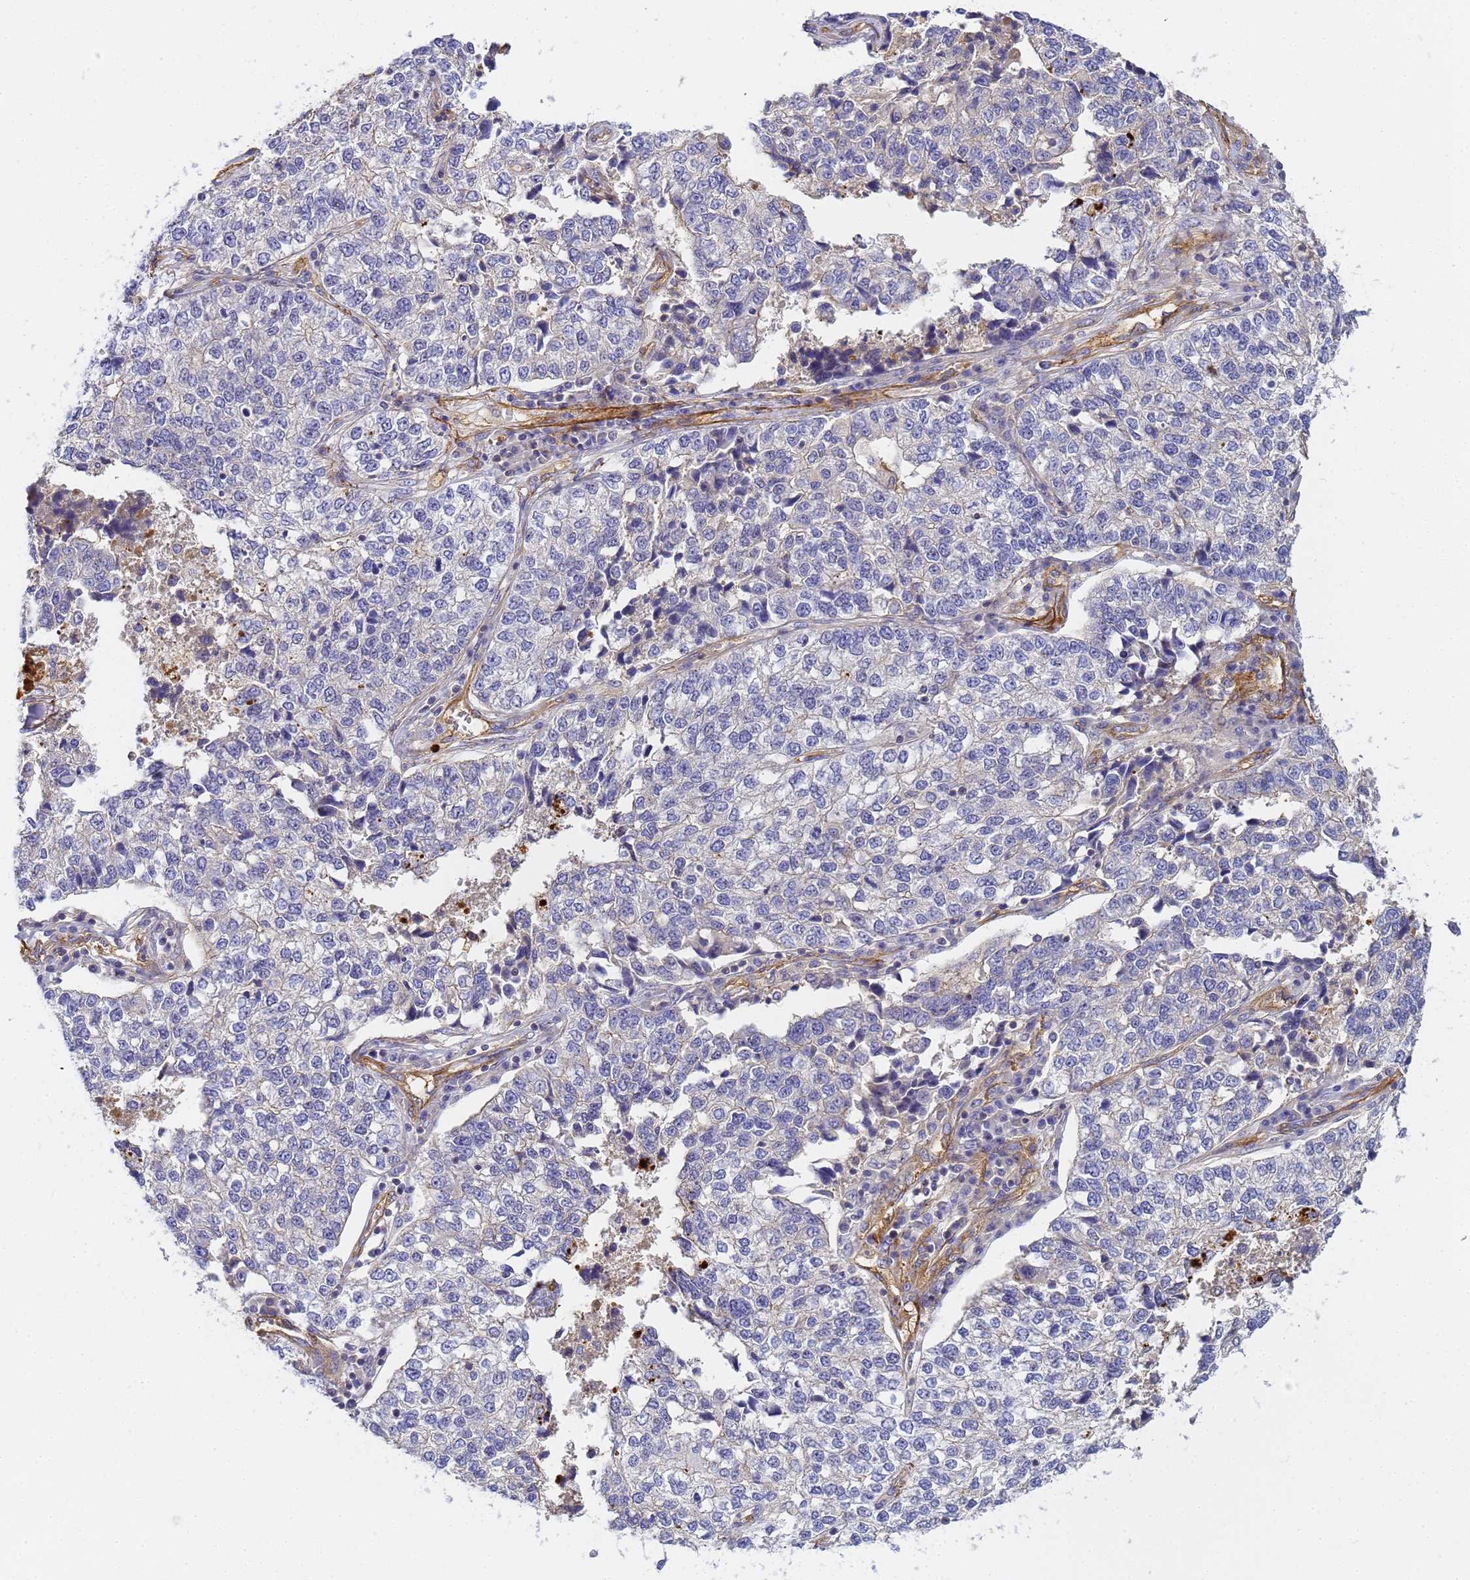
{"staining": {"intensity": "negative", "quantity": "none", "location": "none"}, "tissue": "lung cancer", "cell_type": "Tumor cells", "image_type": "cancer", "snomed": [{"axis": "morphology", "description": "Adenocarcinoma, NOS"}, {"axis": "topography", "description": "Lung"}], "caption": "The image reveals no staining of tumor cells in lung cancer.", "gene": "MYL12A", "patient": {"sex": "male", "age": 49}}